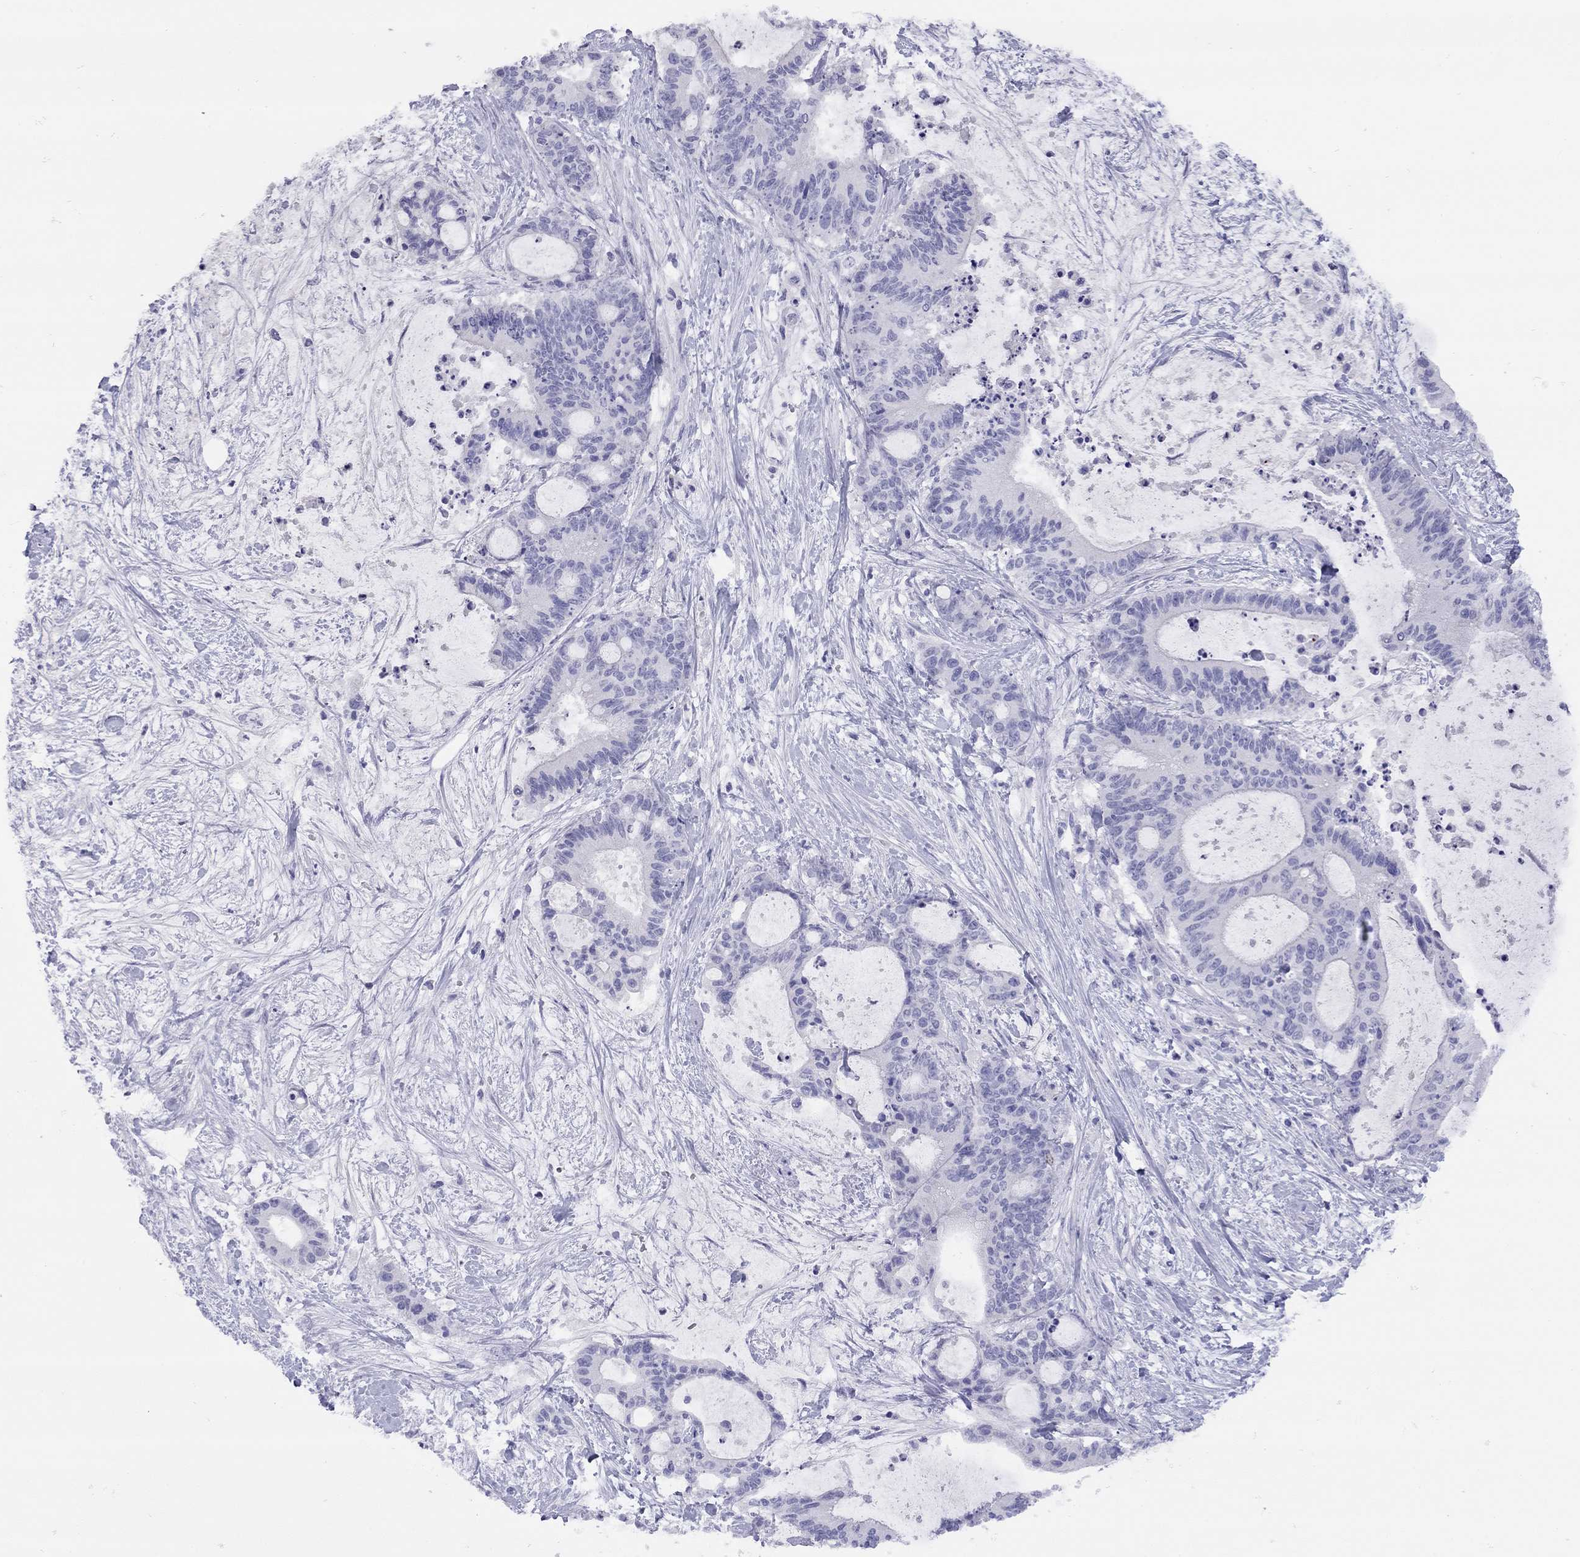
{"staining": {"intensity": "negative", "quantity": "none", "location": "none"}, "tissue": "liver cancer", "cell_type": "Tumor cells", "image_type": "cancer", "snomed": [{"axis": "morphology", "description": "Cholangiocarcinoma"}, {"axis": "topography", "description": "Liver"}], "caption": "A photomicrograph of human liver cancer is negative for staining in tumor cells.", "gene": "GRIA2", "patient": {"sex": "female", "age": 73}}